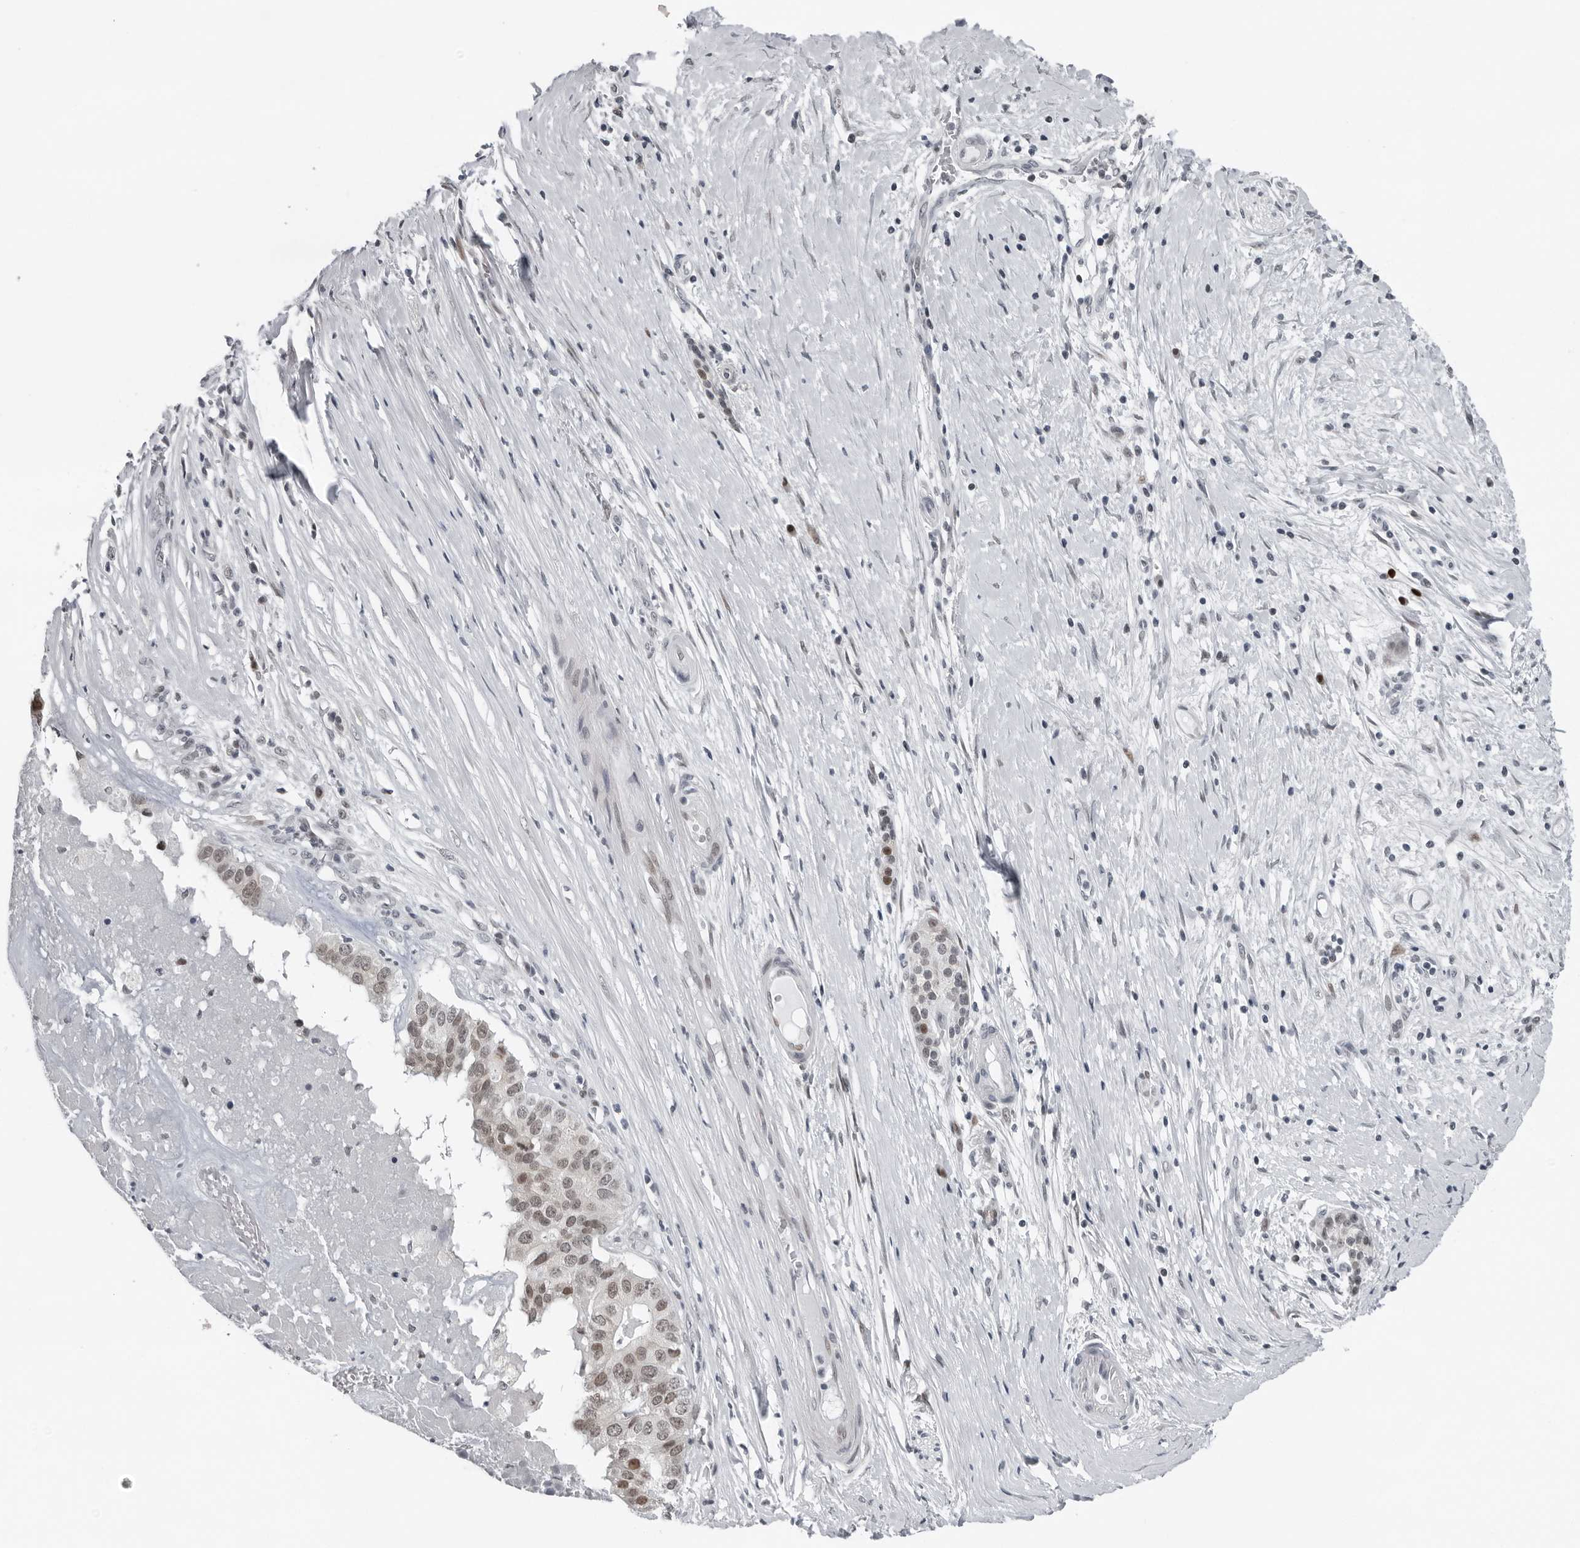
{"staining": {"intensity": "moderate", "quantity": "<25%", "location": "nuclear"}, "tissue": "pancreatic cancer", "cell_type": "Tumor cells", "image_type": "cancer", "snomed": [{"axis": "morphology", "description": "Adenocarcinoma, NOS"}, {"axis": "topography", "description": "Pancreas"}], "caption": "High-power microscopy captured an IHC histopathology image of pancreatic adenocarcinoma, revealing moderate nuclear staining in approximately <25% of tumor cells.", "gene": "PPP1R42", "patient": {"sex": "male", "age": 50}}